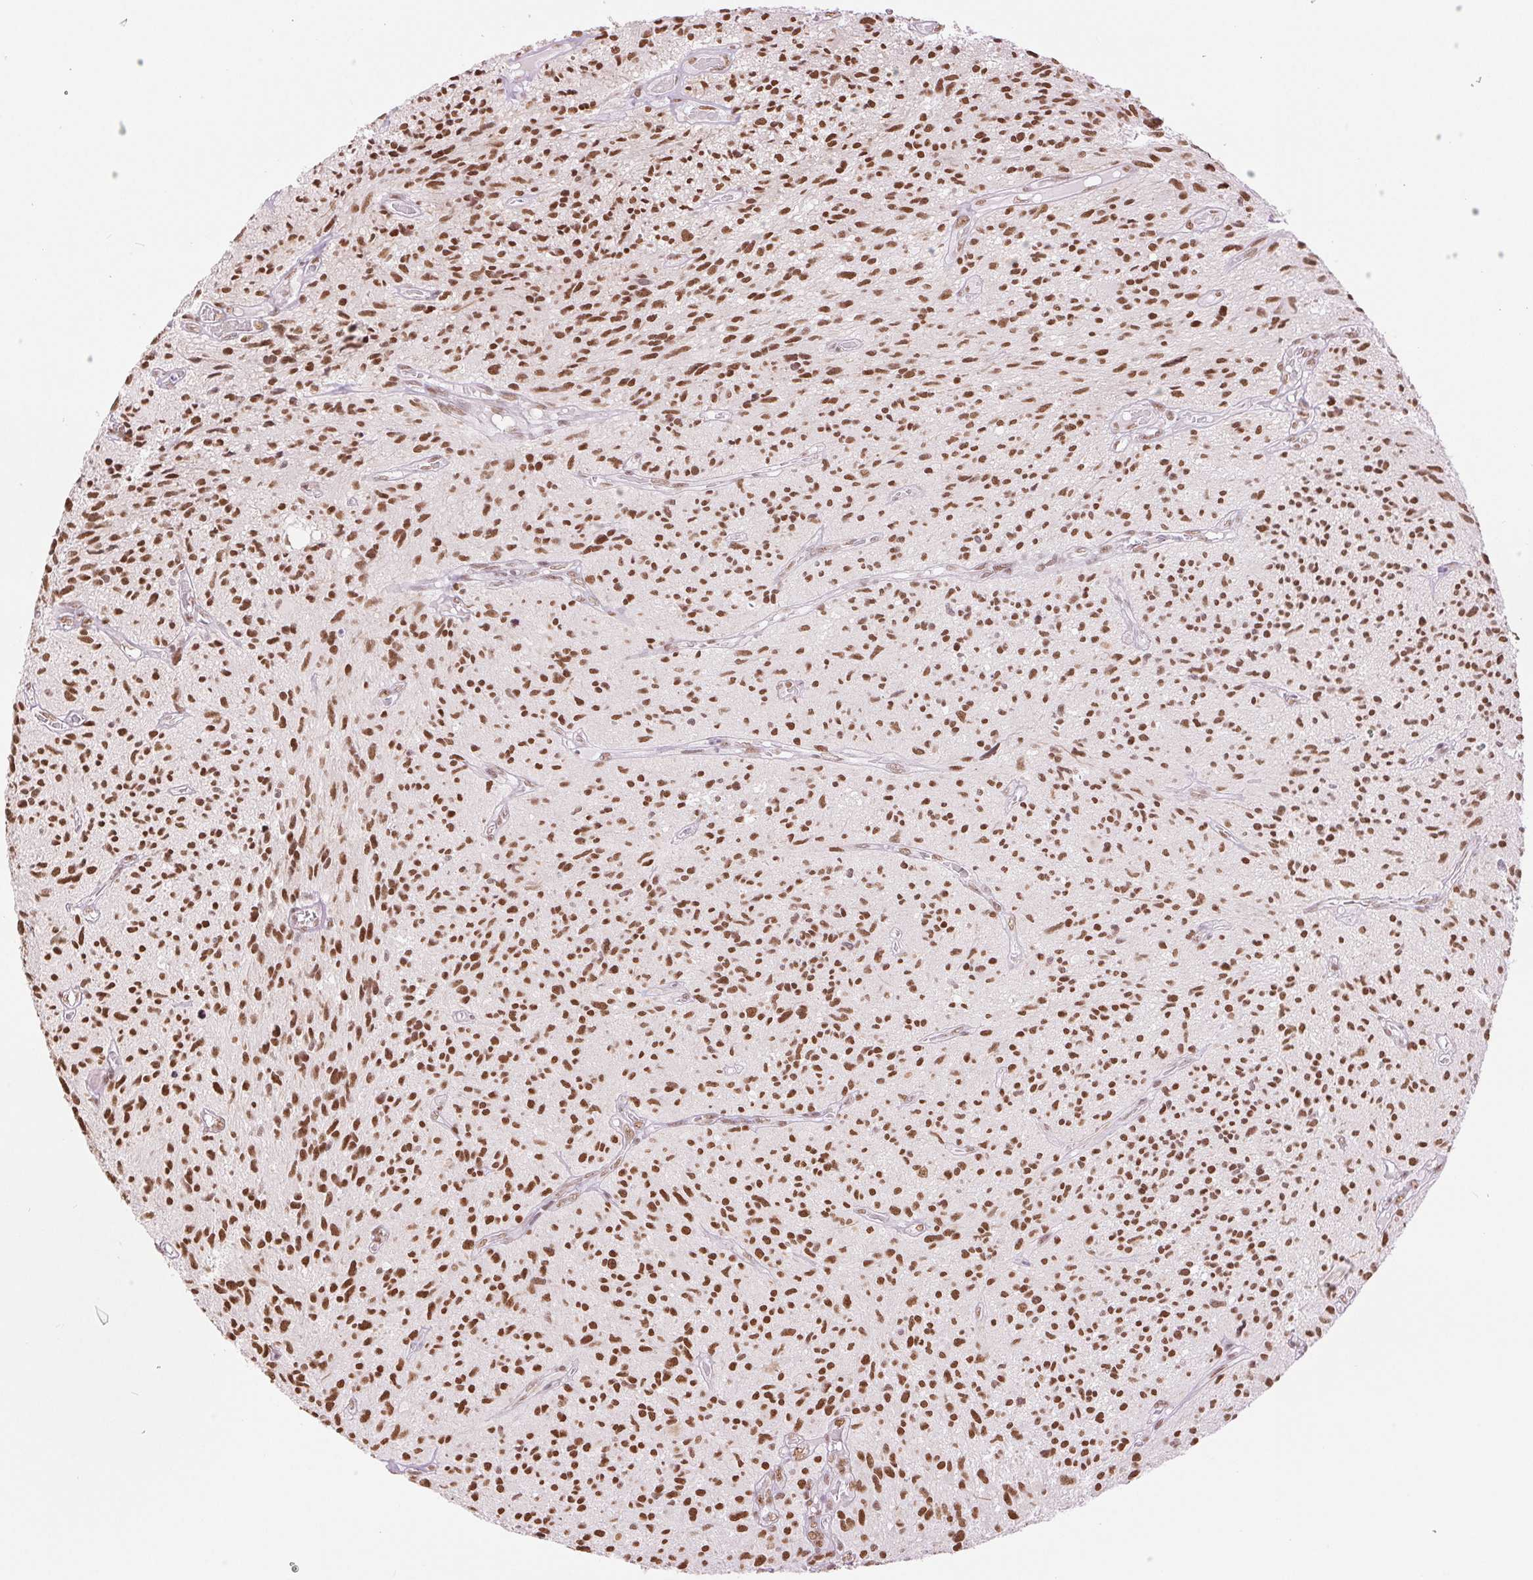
{"staining": {"intensity": "strong", "quantity": ">75%", "location": "nuclear"}, "tissue": "glioma", "cell_type": "Tumor cells", "image_type": "cancer", "snomed": [{"axis": "morphology", "description": "Glioma, malignant, High grade"}, {"axis": "topography", "description": "Brain"}], "caption": "High-grade glioma (malignant) stained with immunohistochemistry (IHC) reveals strong nuclear staining in about >75% of tumor cells.", "gene": "ZFR2", "patient": {"sex": "male", "age": 75}}